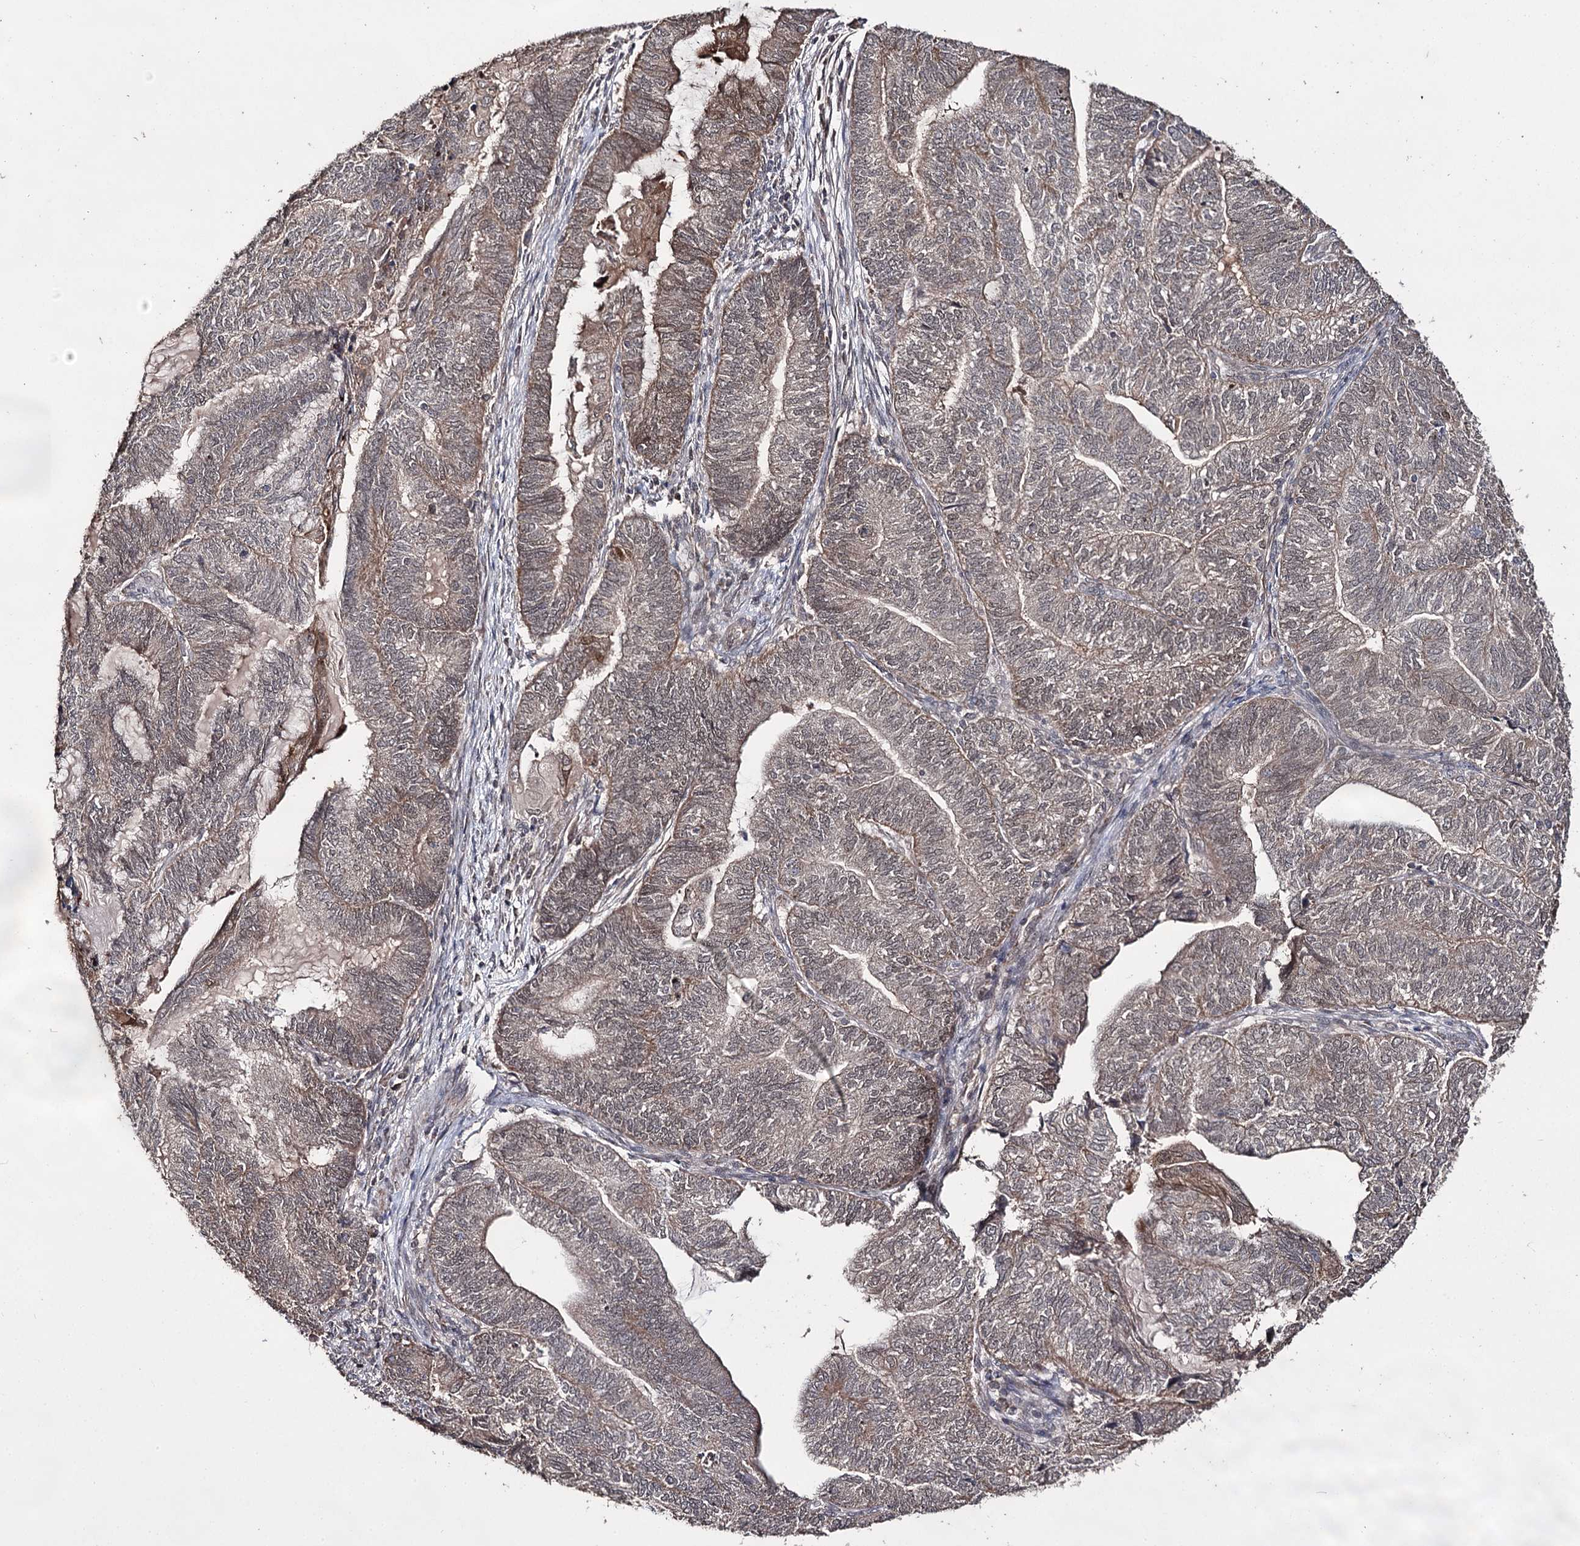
{"staining": {"intensity": "weak", "quantity": "25%-75%", "location": "cytoplasmic/membranous"}, "tissue": "endometrial cancer", "cell_type": "Tumor cells", "image_type": "cancer", "snomed": [{"axis": "morphology", "description": "Adenocarcinoma, NOS"}, {"axis": "topography", "description": "Uterus"}, {"axis": "topography", "description": "Endometrium"}], "caption": "Endometrial cancer (adenocarcinoma) stained with a brown dye reveals weak cytoplasmic/membranous positive staining in about 25%-75% of tumor cells.", "gene": "ACTR6", "patient": {"sex": "female", "age": 70}}